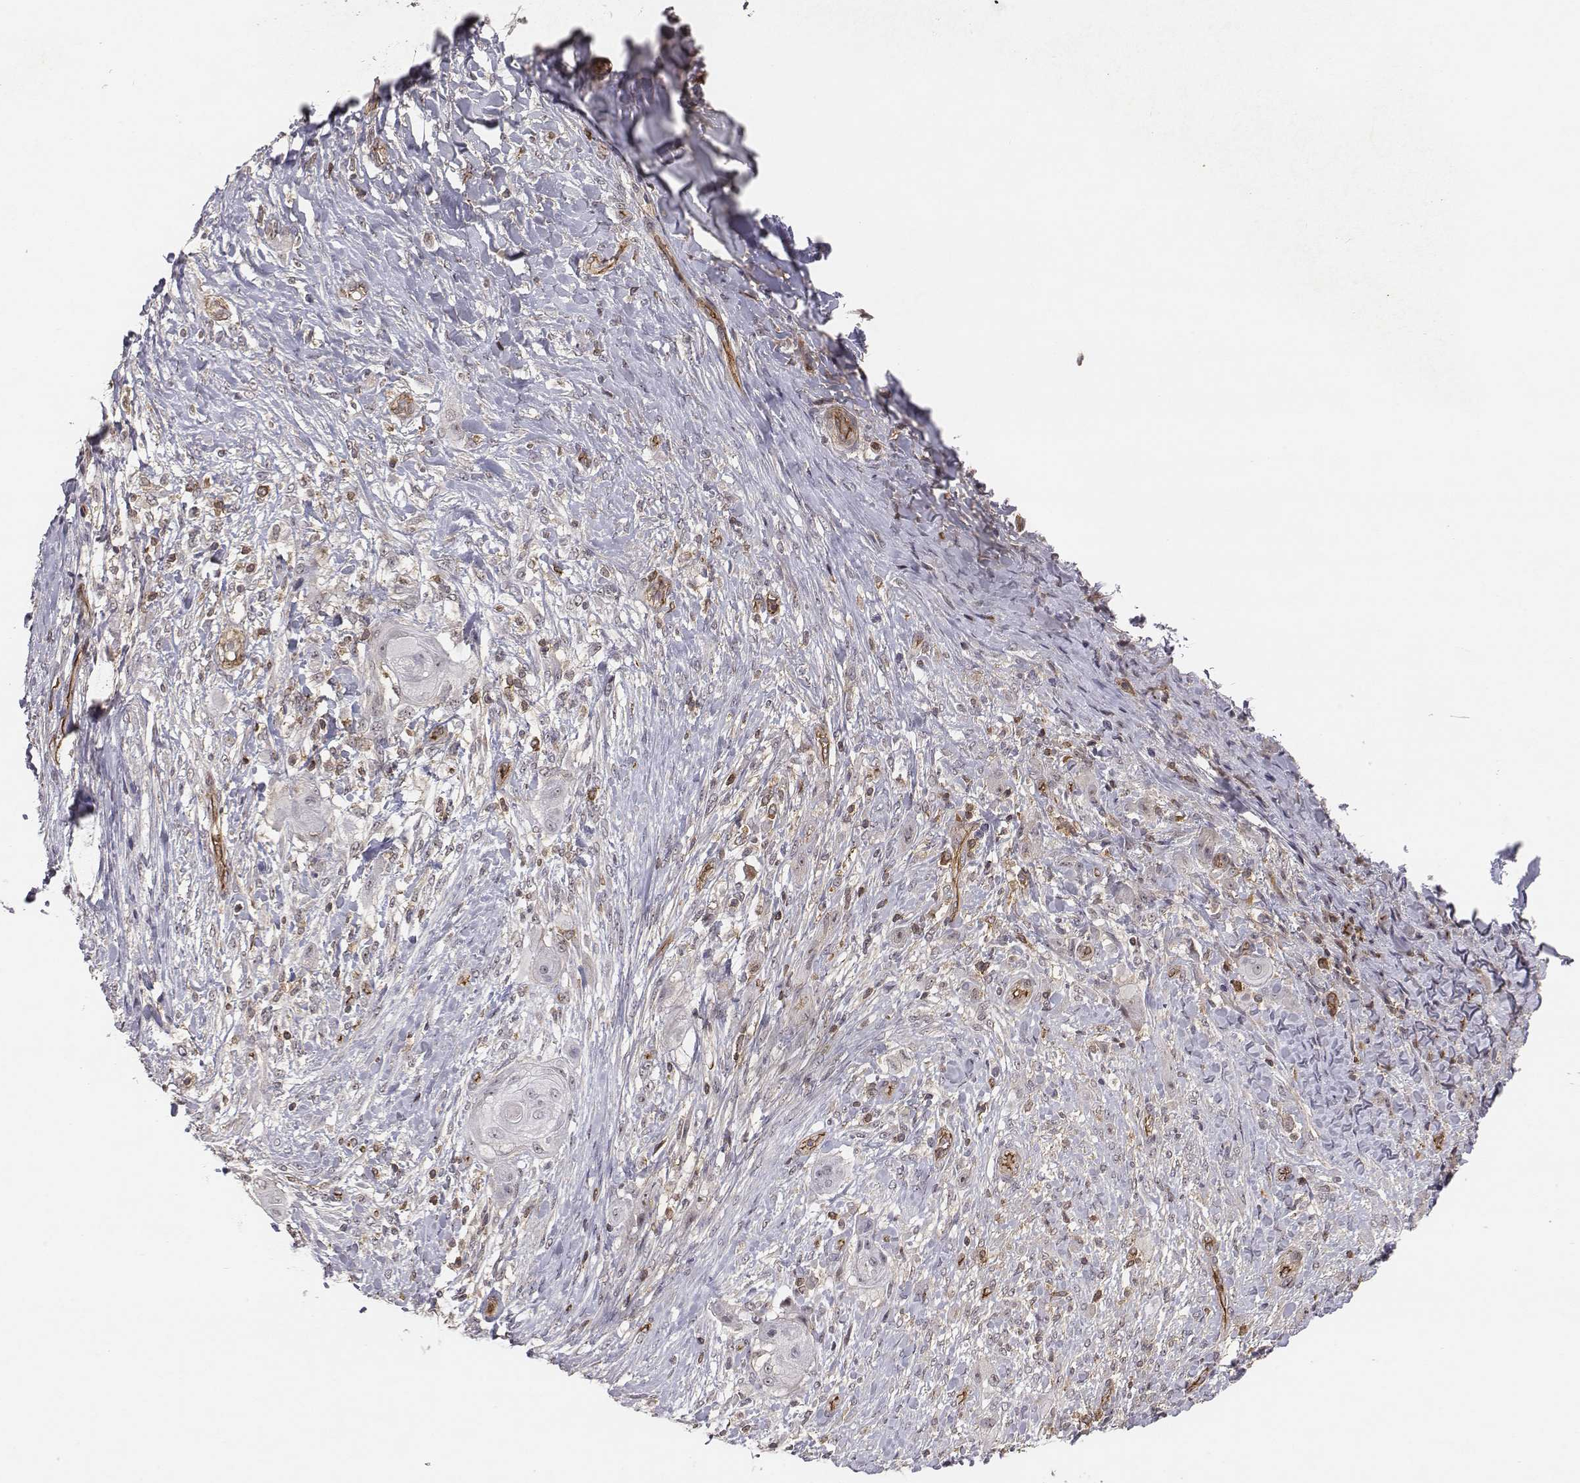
{"staining": {"intensity": "negative", "quantity": "none", "location": "none"}, "tissue": "skin cancer", "cell_type": "Tumor cells", "image_type": "cancer", "snomed": [{"axis": "morphology", "description": "Squamous cell carcinoma, NOS"}, {"axis": "topography", "description": "Skin"}], "caption": "IHC micrograph of skin squamous cell carcinoma stained for a protein (brown), which demonstrates no staining in tumor cells. The staining is performed using DAB (3,3'-diaminobenzidine) brown chromogen with nuclei counter-stained in using hematoxylin.", "gene": "PTPRG", "patient": {"sex": "male", "age": 62}}